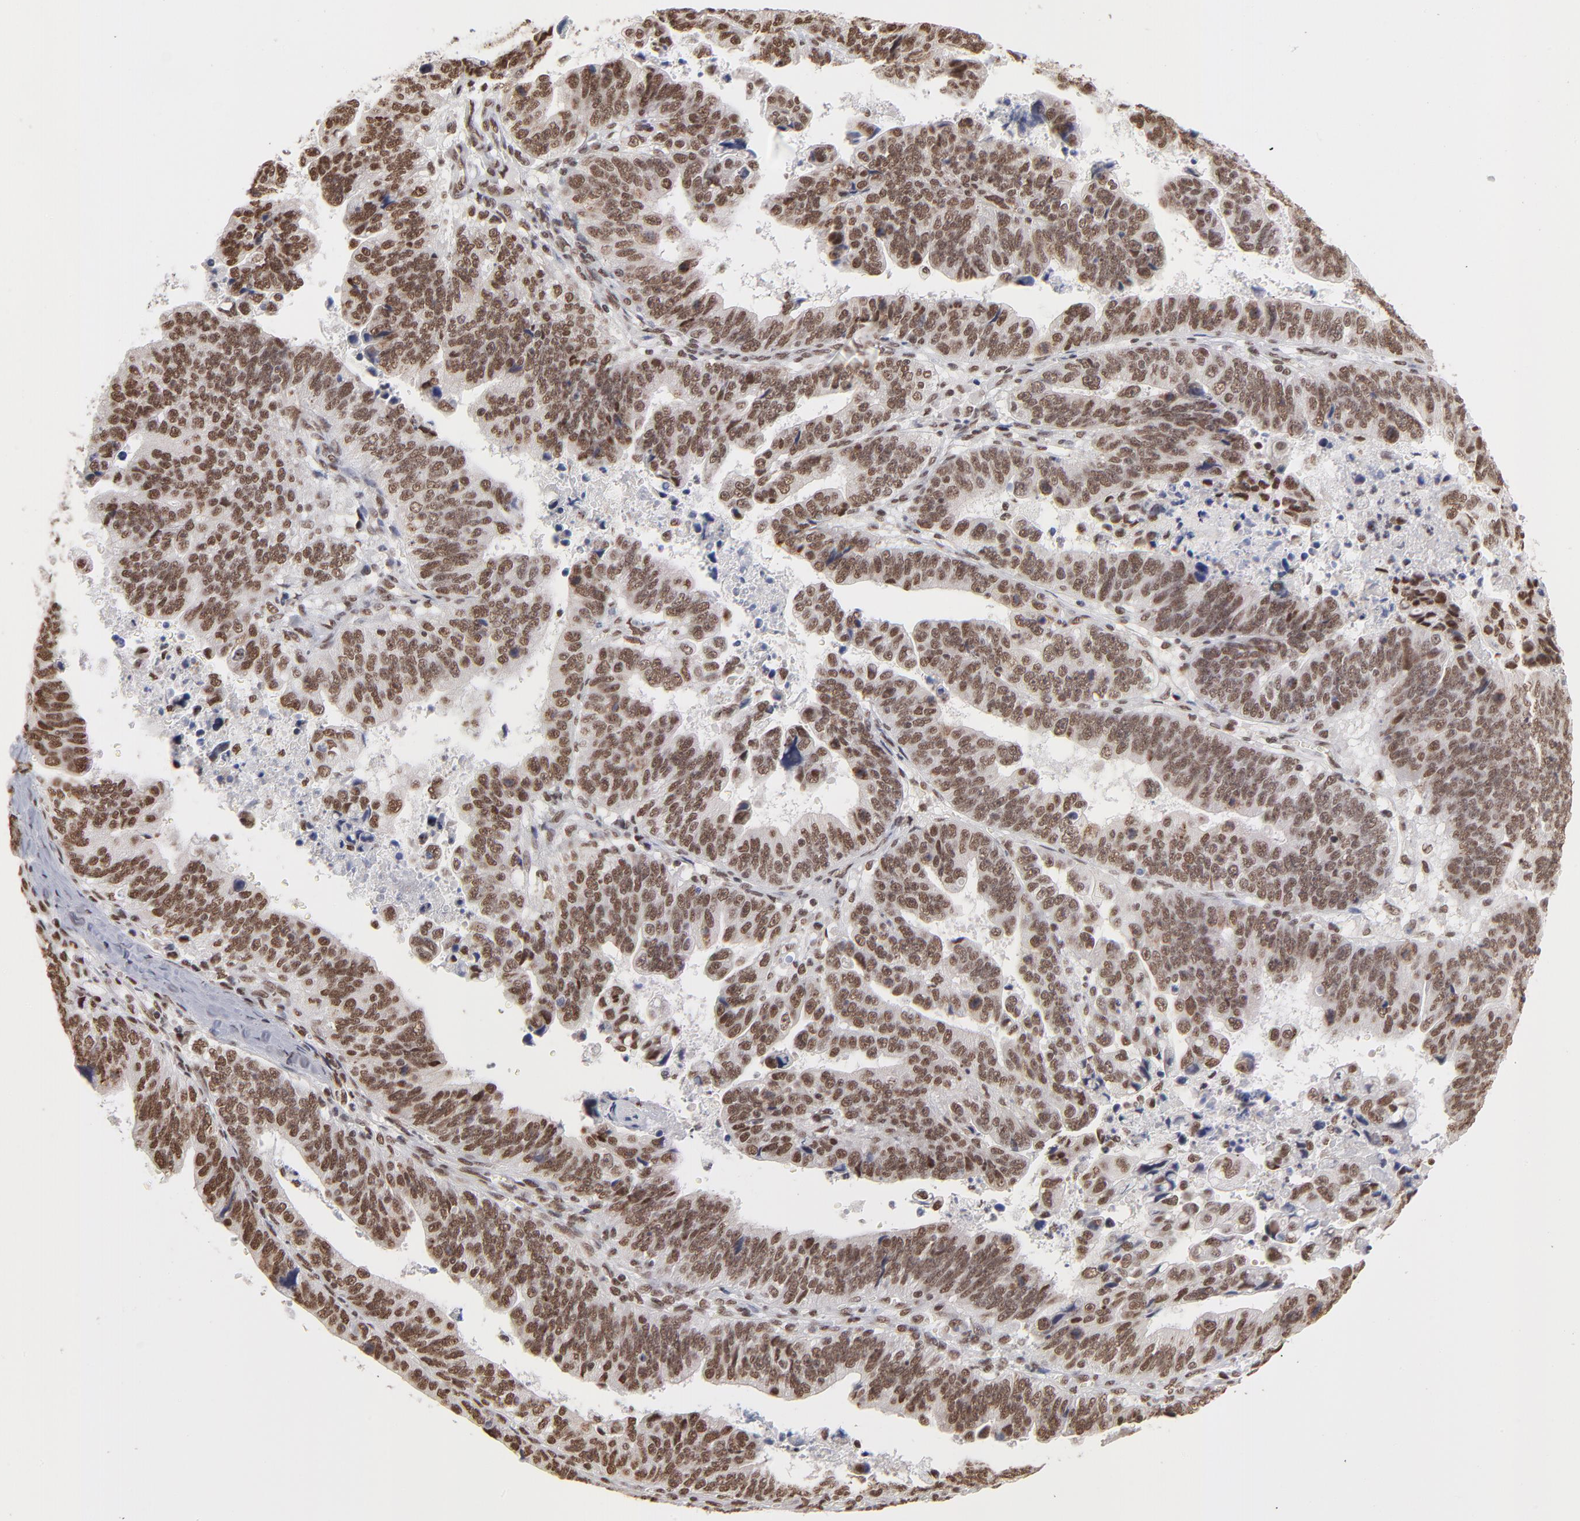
{"staining": {"intensity": "strong", "quantity": ">75%", "location": "cytoplasmic/membranous,nuclear"}, "tissue": "stomach cancer", "cell_type": "Tumor cells", "image_type": "cancer", "snomed": [{"axis": "morphology", "description": "Adenocarcinoma, NOS"}, {"axis": "topography", "description": "Stomach, upper"}], "caption": "Immunohistochemistry (IHC) (DAB (3,3'-diaminobenzidine)) staining of human stomach cancer demonstrates strong cytoplasmic/membranous and nuclear protein expression in about >75% of tumor cells. (IHC, brightfield microscopy, high magnification).", "gene": "ZNF3", "patient": {"sex": "female", "age": 50}}